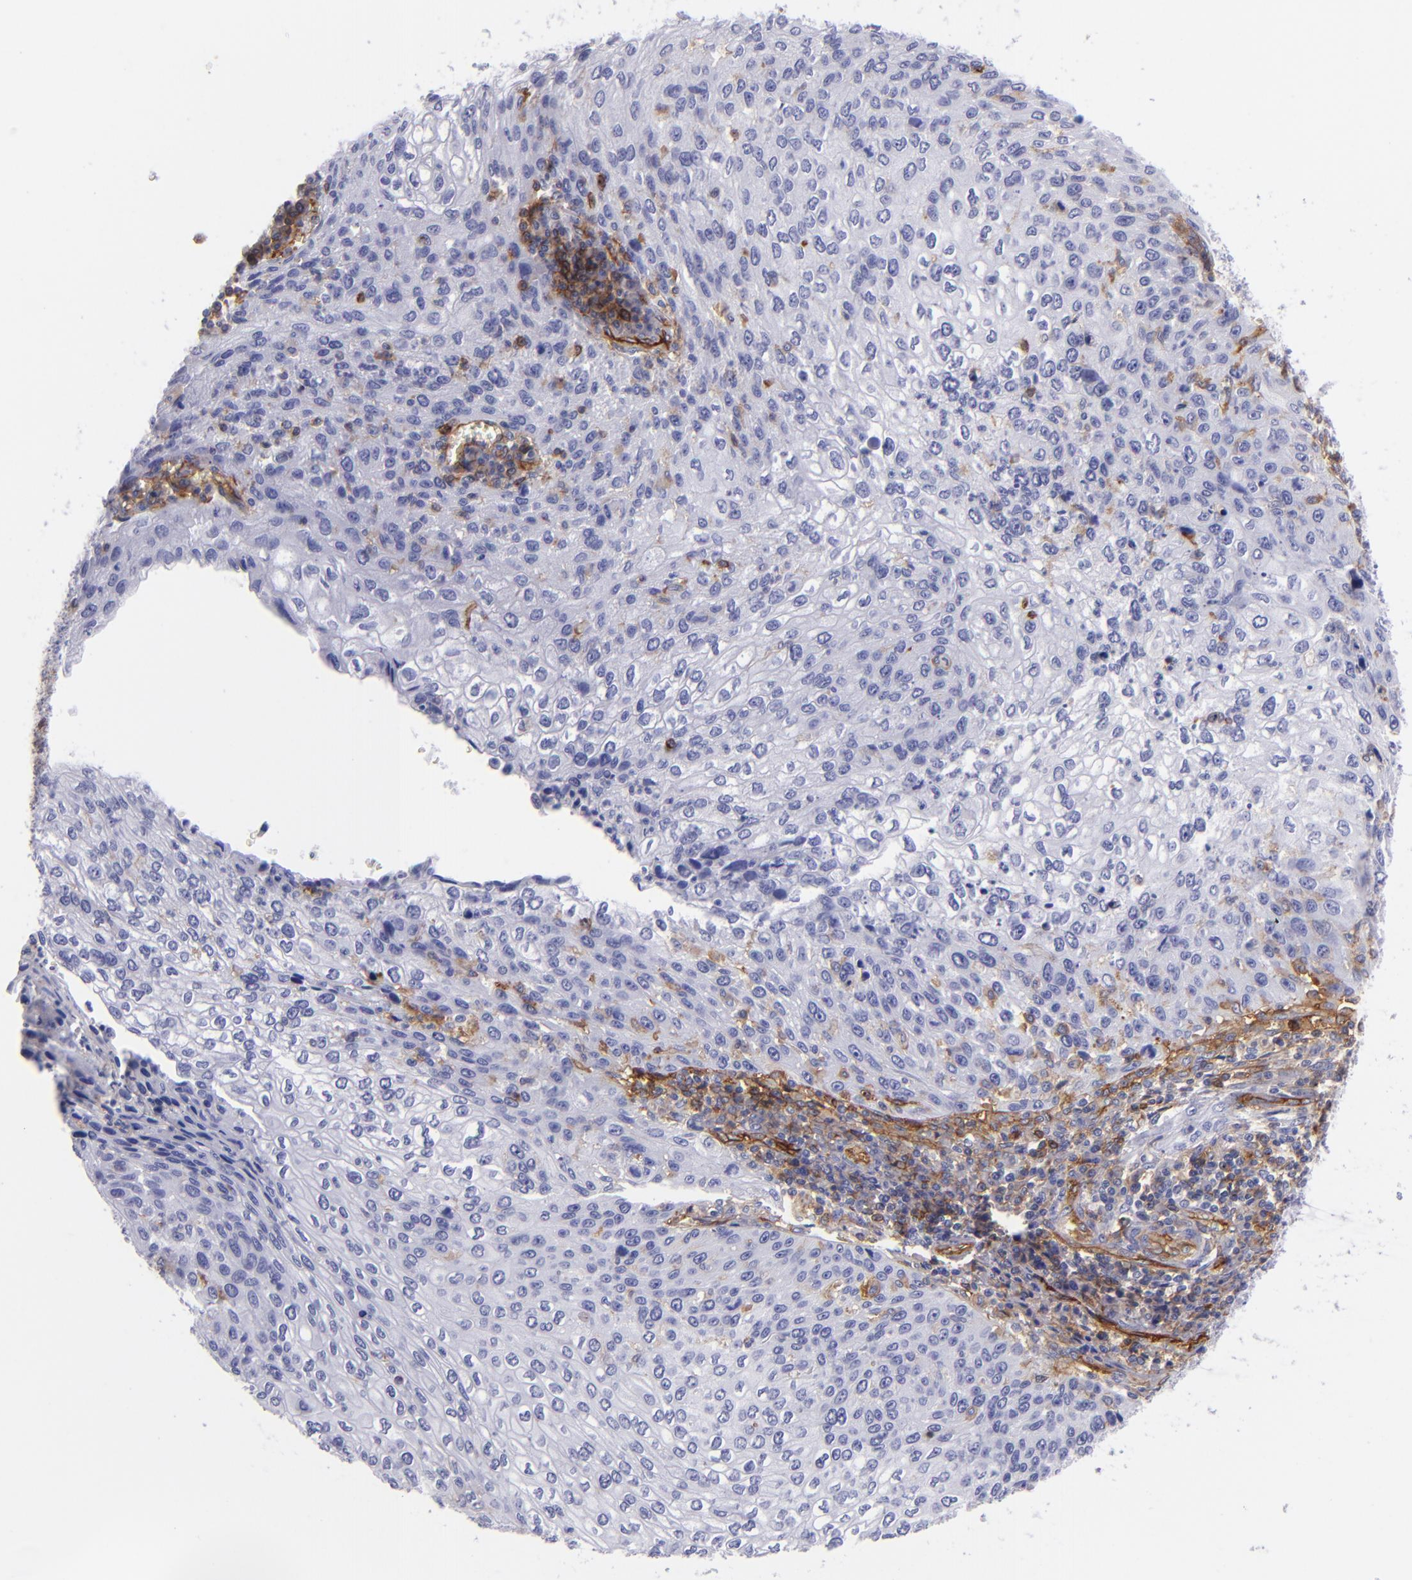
{"staining": {"intensity": "weak", "quantity": "<25%", "location": "cytoplasmic/membranous"}, "tissue": "cervical cancer", "cell_type": "Tumor cells", "image_type": "cancer", "snomed": [{"axis": "morphology", "description": "Squamous cell carcinoma, NOS"}, {"axis": "topography", "description": "Cervix"}], "caption": "An IHC image of squamous cell carcinoma (cervical) is shown. There is no staining in tumor cells of squamous cell carcinoma (cervical).", "gene": "ENTPD1", "patient": {"sex": "female", "age": 32}}